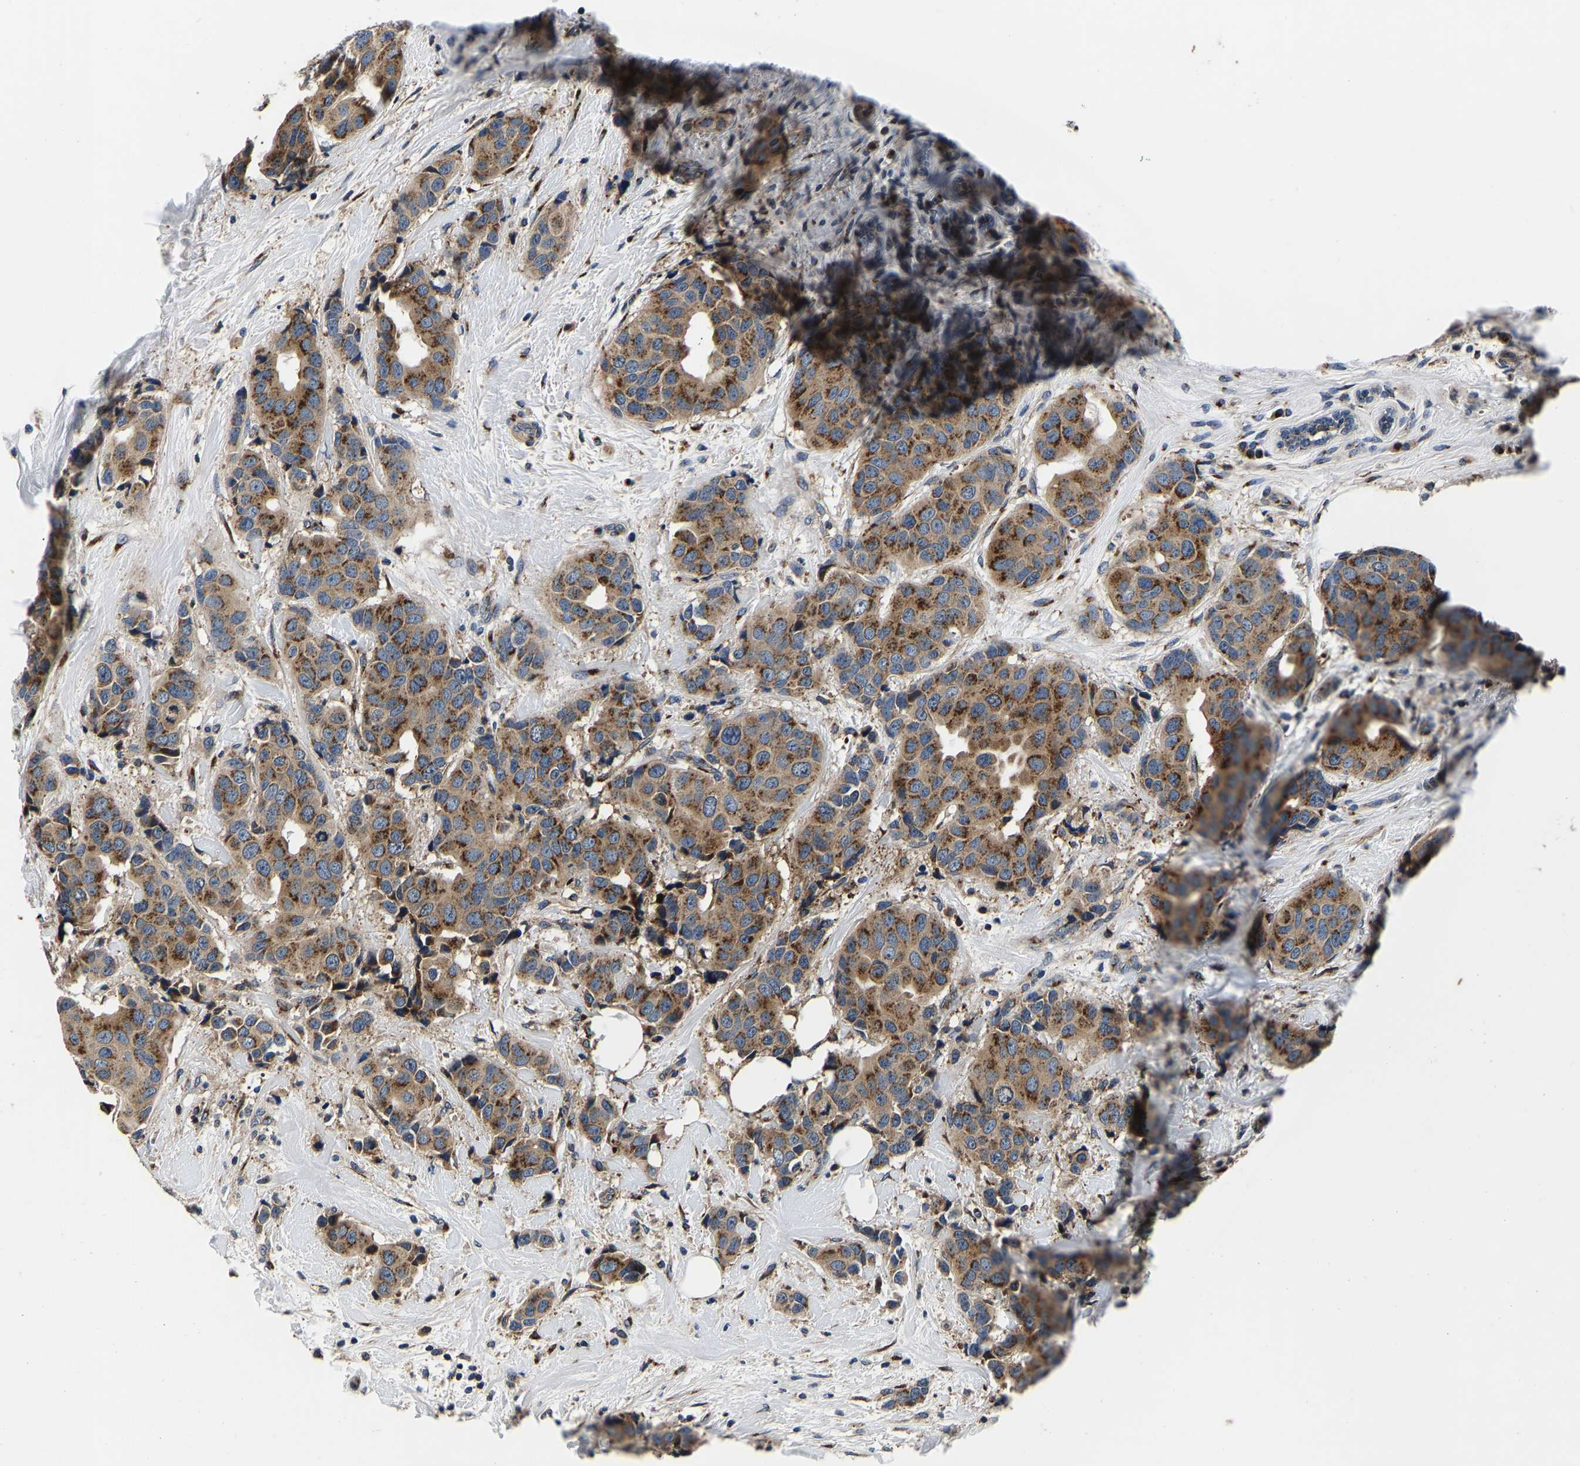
{"staining": {"intensity": "moderate", "quantity": ">75%", "location": "cytoplasmic/membranous"}, "tissue": "breast cancer", "cell_type": "Tumor cells", "image_type": "cancer", "snomed": [{"axis": "morphology", "description": "Normal tissue, NOS"}, {"axis": "morphology", "description": "Duct carcinoma"}, {"axis": "topography", "description": "Breast"}], "caption": "Approximately >75% of tumor cells in human breast intraductal carcinoma reveal moderate cytoplasmic/membranous protein expression as visualized by brown immunohistochemical staining.", "gene": "RABAC1", "patient": {"sex": "female", "age": 39}}